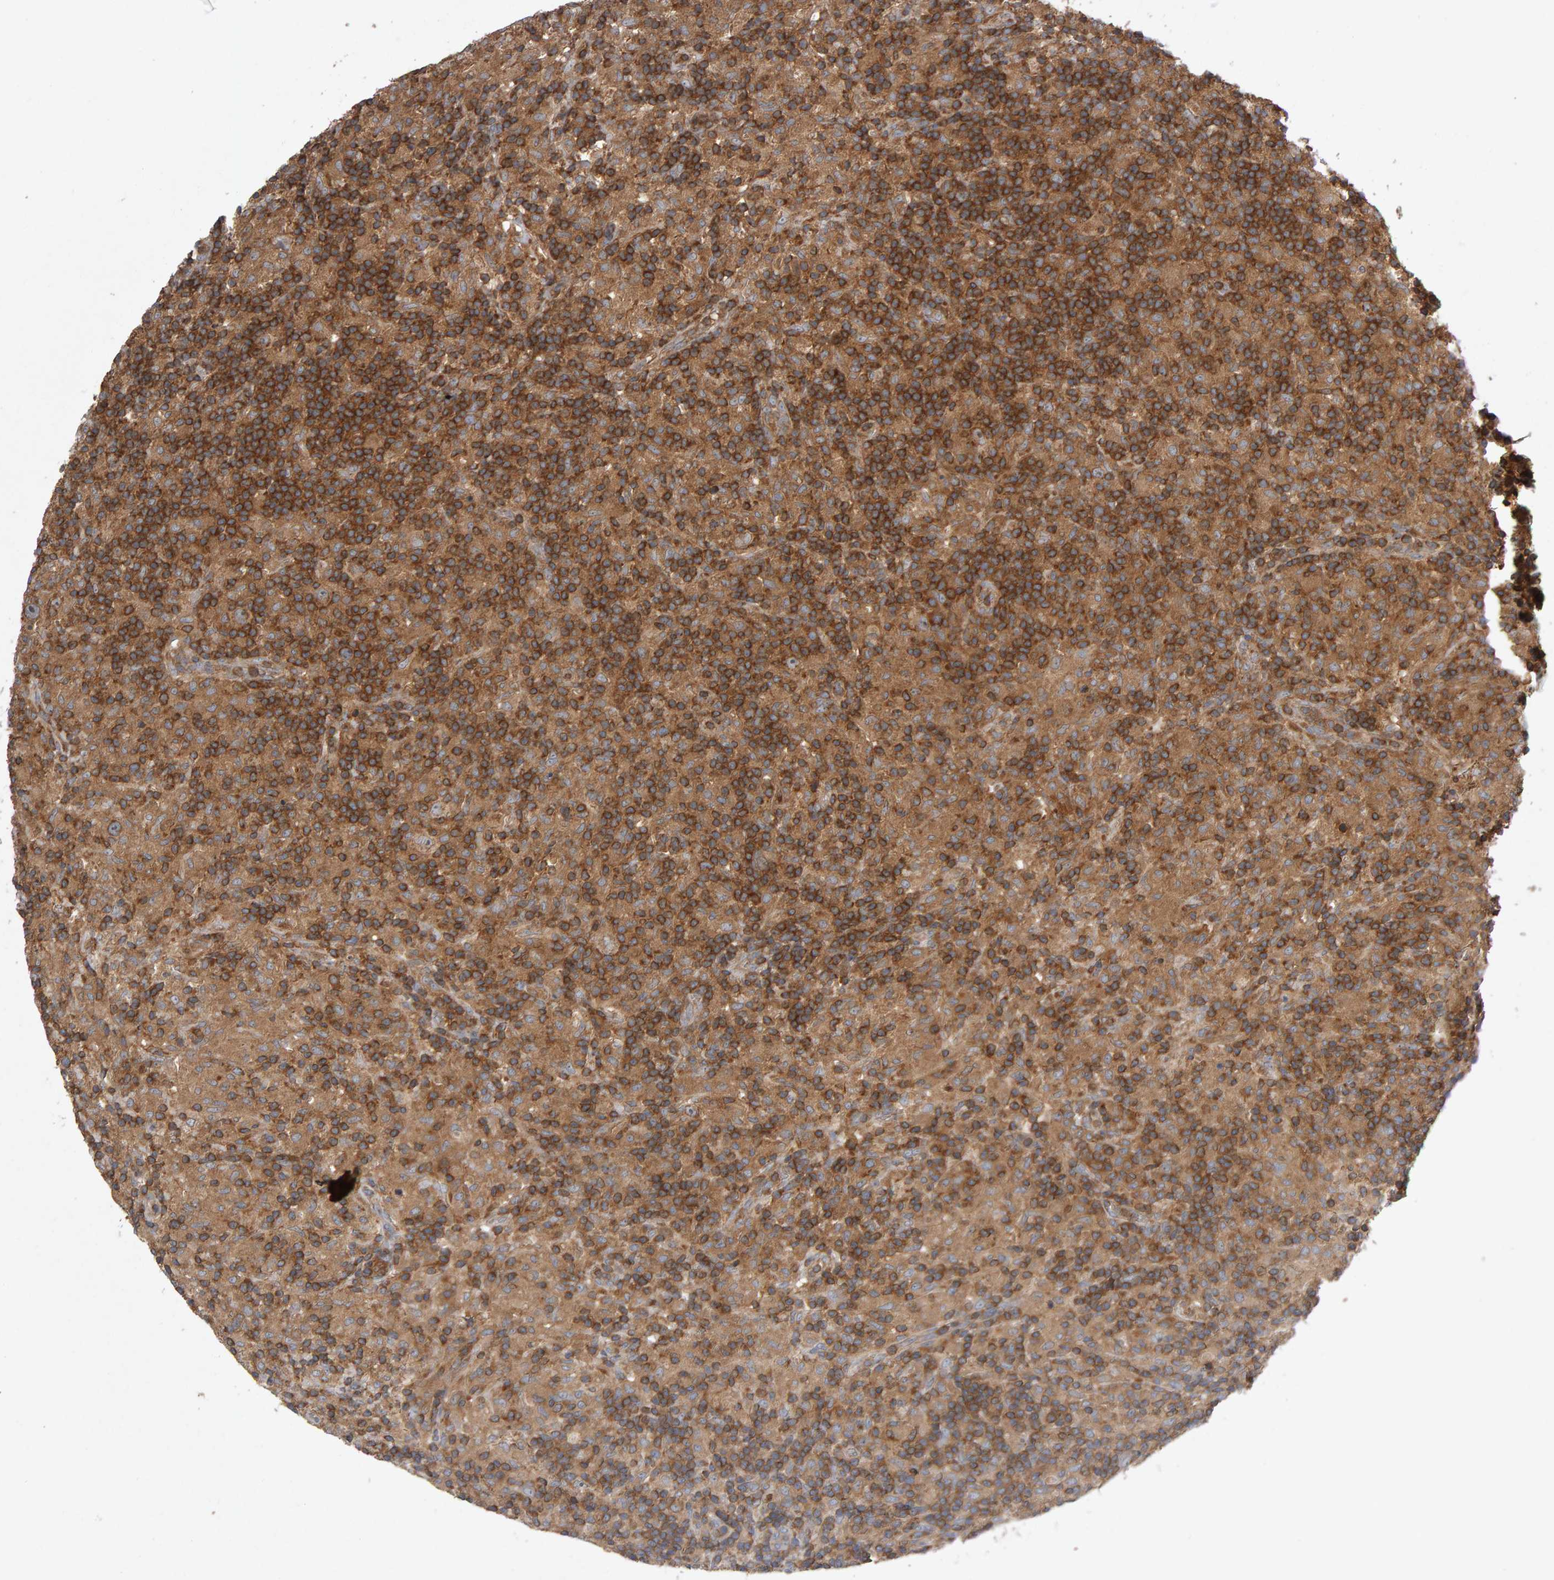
{"staining": {"intensity": "moderate", "quantity": ">75%", "location": "cytoplasmic/membranous"}, "tissue": "lymphoma", "cell_type": "Tumor cells", "image_type": "cancer", "snomed": [{"axis": "morphology", "description": "Hodgkin's disease, NOS"}, {"axis": "topography", "description": "Lymph node"}], "caption": "DAB immunohistochemical staining of Hodgkin's disease displays moderate cytoplasmic/membranous protein expression in approximately >75% of tumor cells.", "gene": "PGS1", "patient": {"sex": "male", "age": 70}}